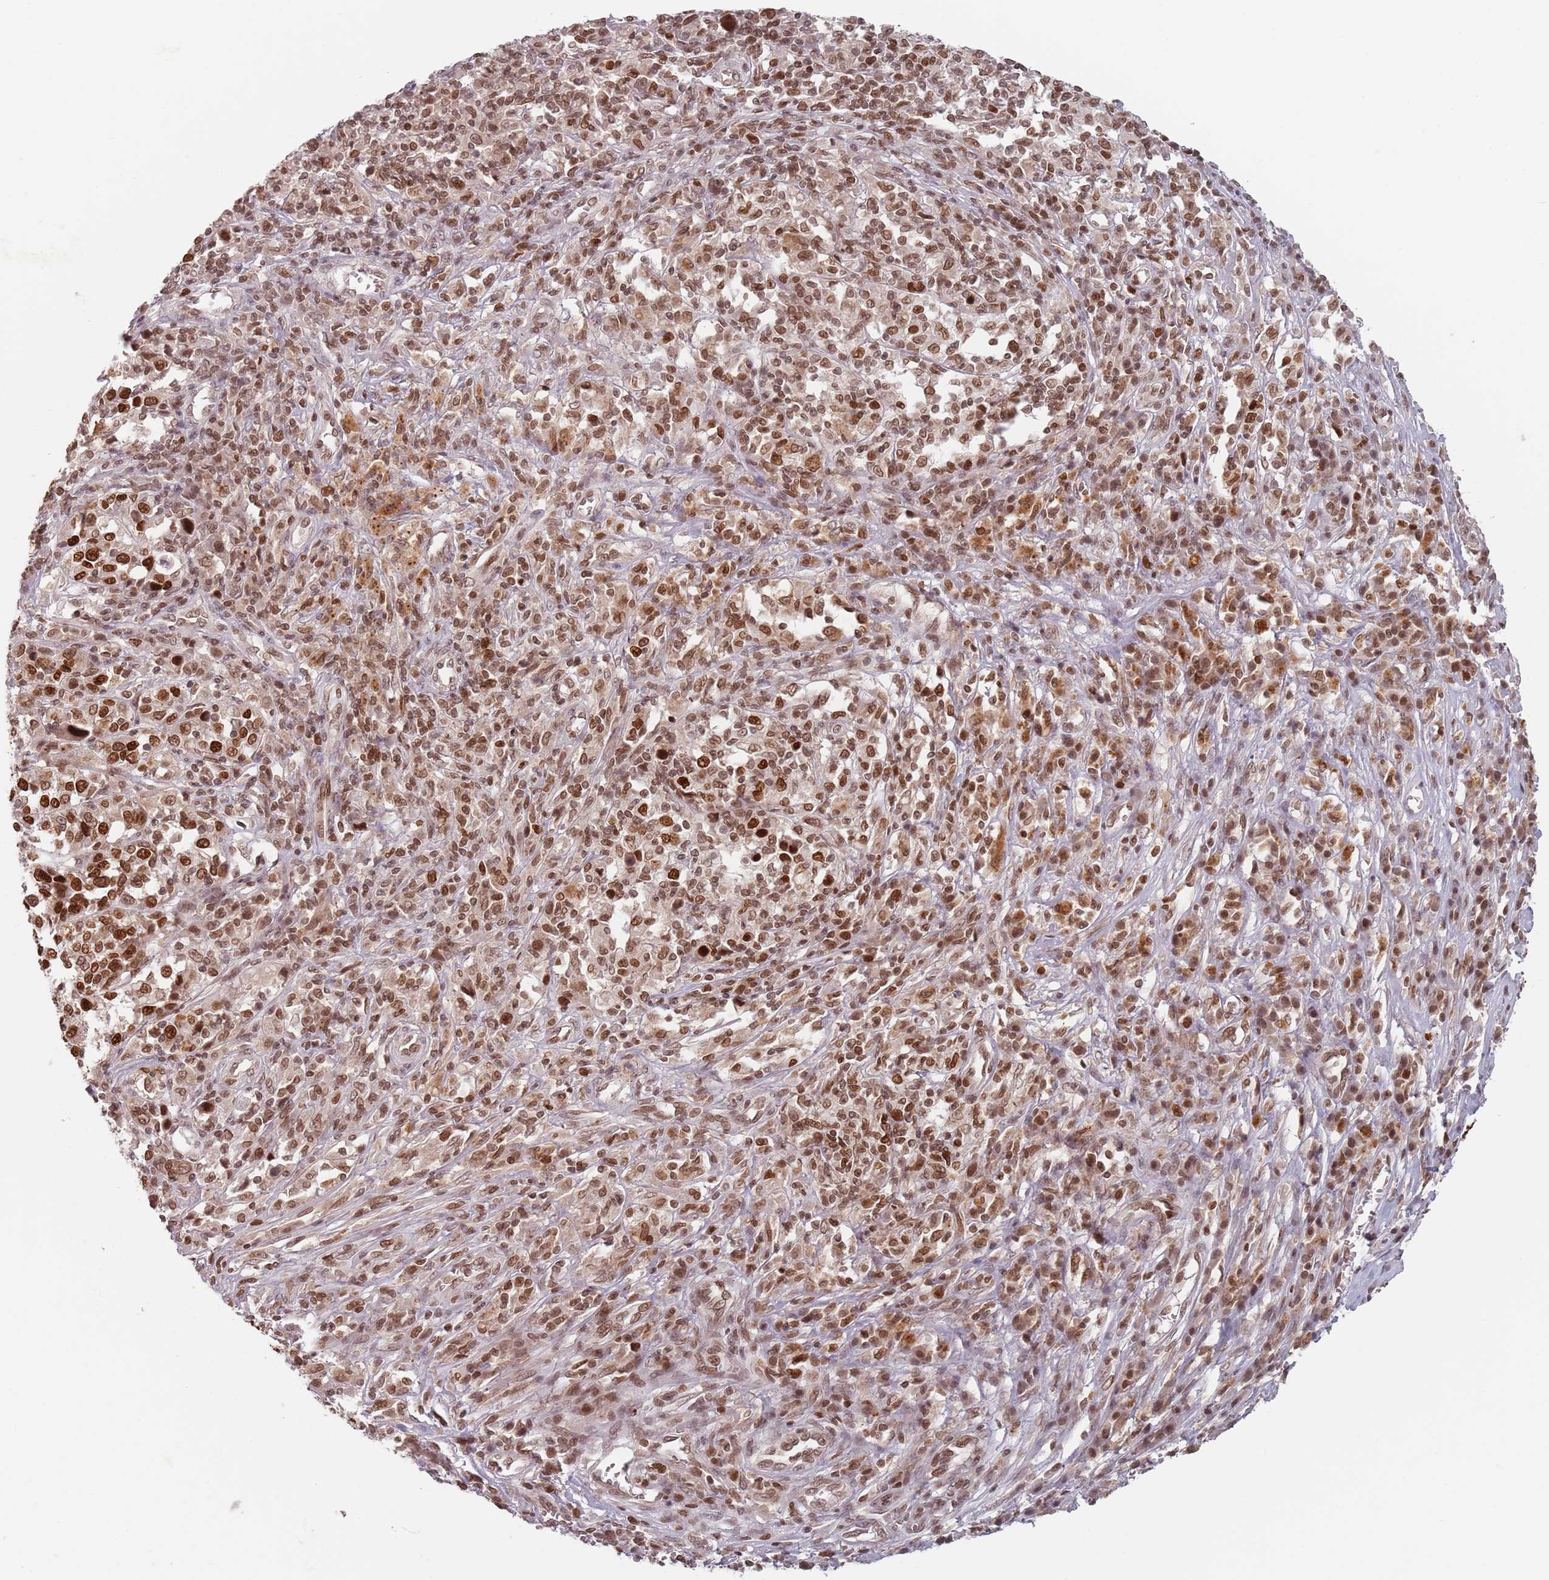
{"staining": {"intensity": "strong", "quantity": ">75%", "location": "cytoplasmic/membranous,nuclear"}, "tissue": "melanoma", "cell_type": "Tumor cells", "image_type": "cancer", "snomed": [{"axis": "morphology", "description": "Malignant melanoma, Metastatic site"}, {"axis": "topography", "description": "Lymph node"}], "caption": "This histopathology image demonstrates immunohistochemistry staining of human malignant melanoma (metastatic site), with high strong cytoplasmic/membranous and nuclear expression in about >75% of tumor cells.", "gene": "NUP50", "patient": {"sex": "male", "age": 44}}